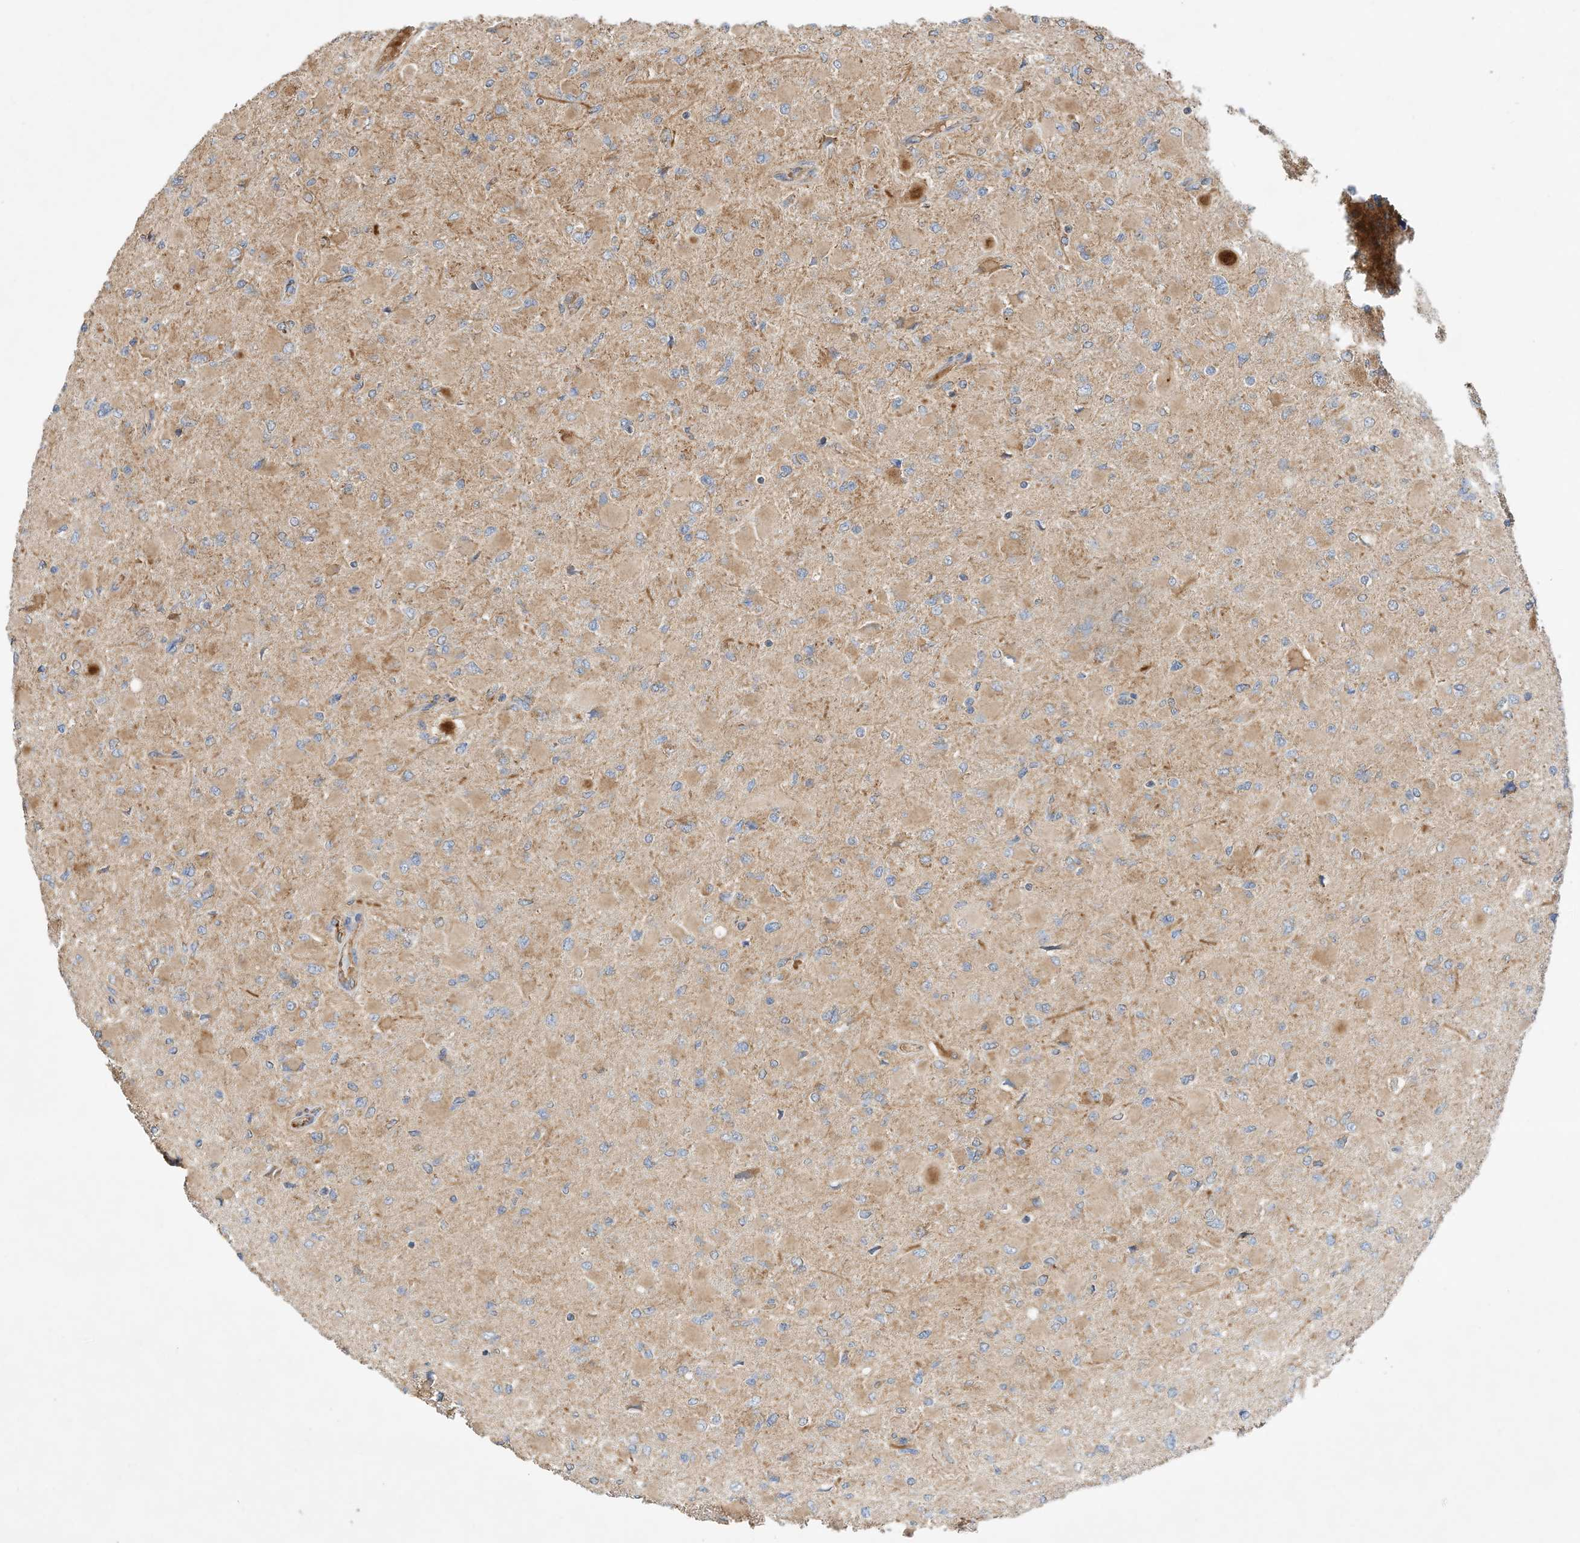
{"staining": {"intensity": "moderate", "quantity": "25%-75%", "location": "cytoplasmic/membranous"}, "tissue": "glioma", "cell_type": "Tumor cells", "image_type": "cancer", "snomed": [{"axis": "morphology", "description": "Glioma, malignant, High grade"}, {"axis": "topography", "description": "Cerebral cortex"}], "caption": "A photomicrograph of malignant glioma (high-grade) stained for a protein displays moderate cytoplasmic/membranous brown staining in tumor cells. The staining is performed using DAB brown chromogen to label protein expression. The nuclei are counter-stained blue using hematoxylin.", "gene": "CPAMD8", "patient": {"sex": "female", "age": 36}}